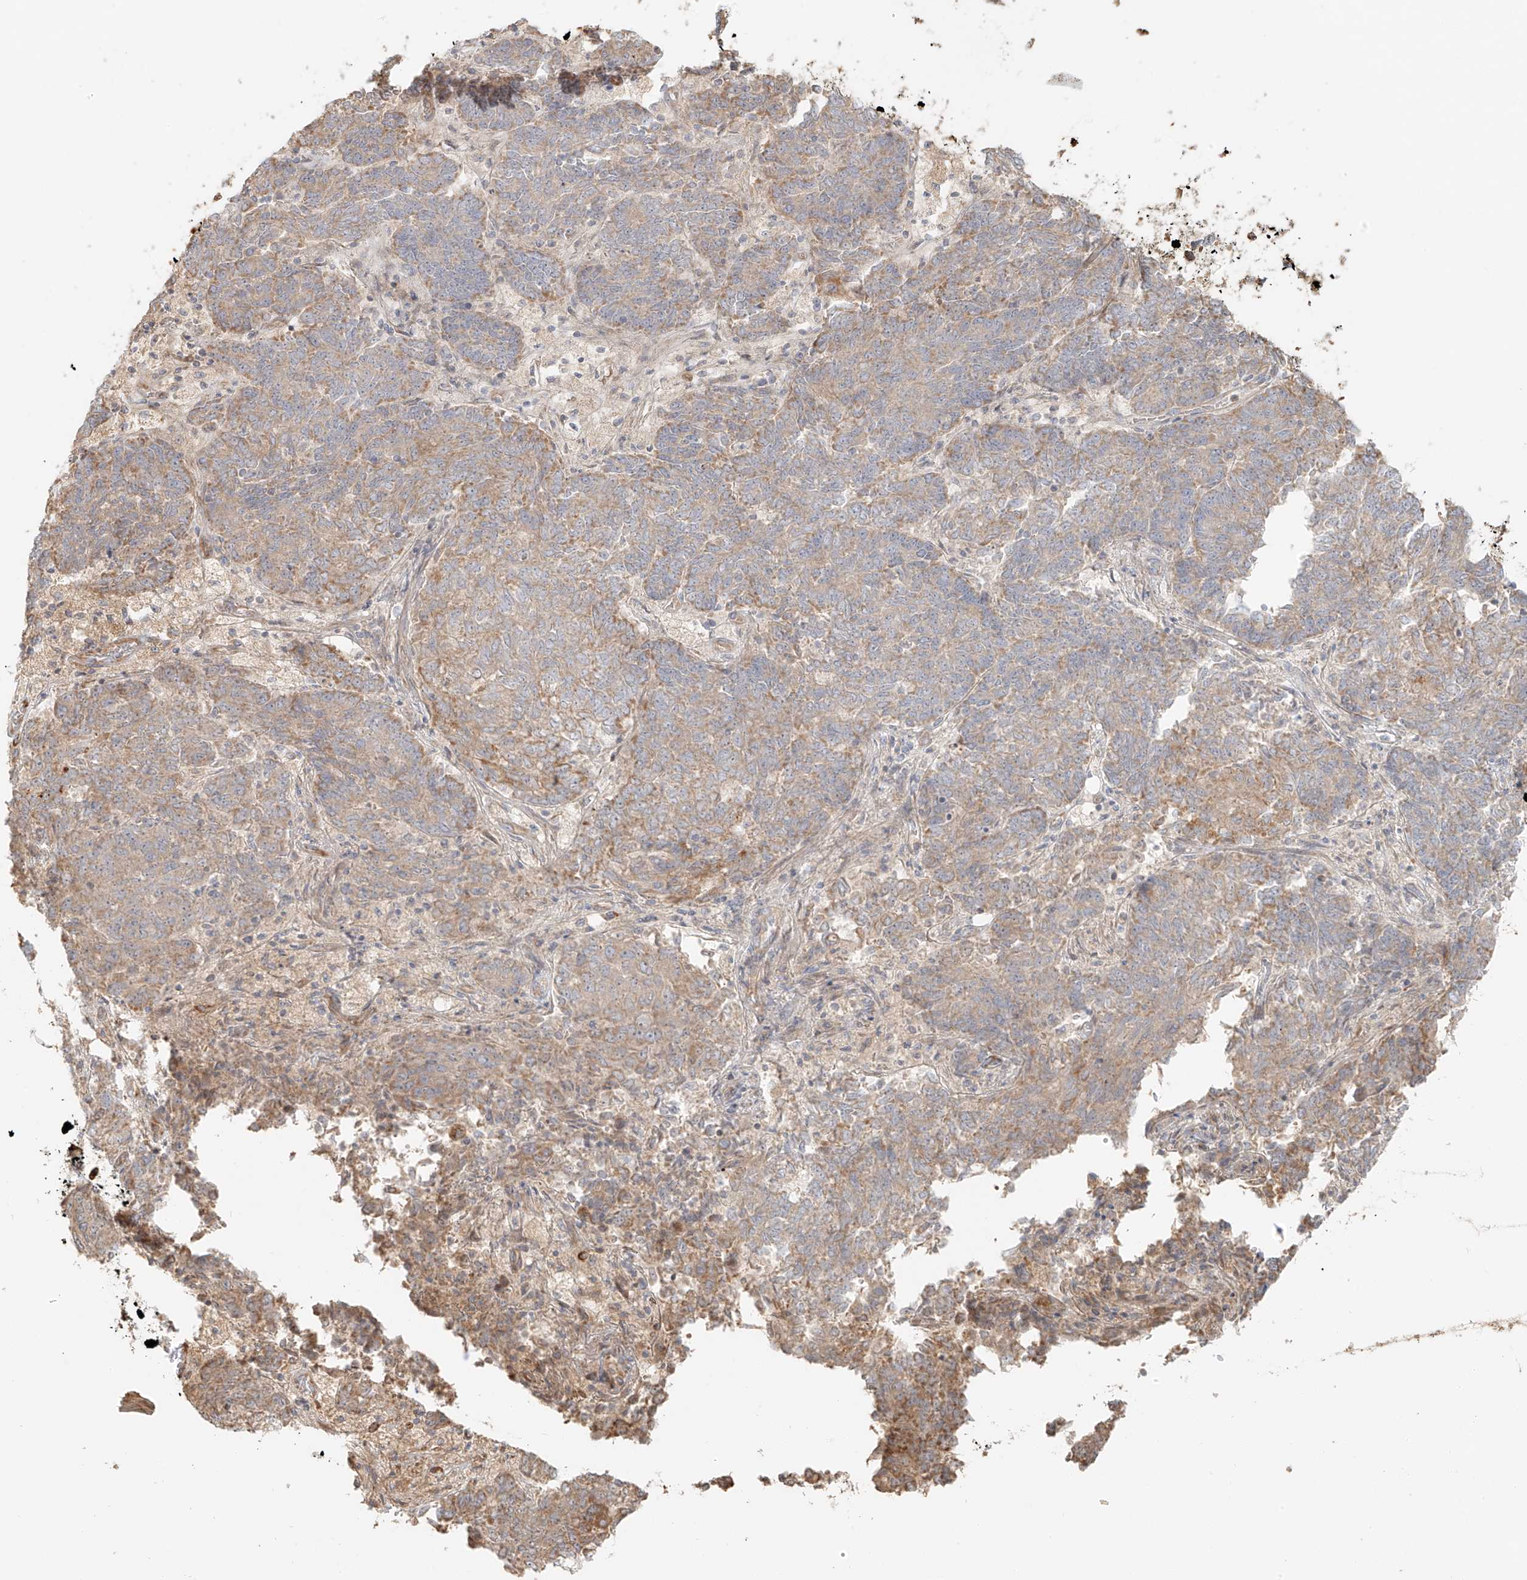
{"staining": {"intensity": "moderate", "quantity": "25%-75%", "location": "cytoplasmic/membranous"}, "tissue": "endometrial cancer", "cell_type": "Tumor cells", "image_type": "cancer", "snomed": [{"axis": "morphology", "description": "Adenocarcinoma, NOS"}, {"axis": "topography", "description": "Endometrium"}], "caption": "Adenocarcinoma (endometrial) stained with DAB immunohistochemistry exhibits medium levels of moderate cytoplasmic/membranous expression in about 25%-75% of tumor cells.", "gene": "MIPEP", "patient": {"sex": "female", "age": 80}}